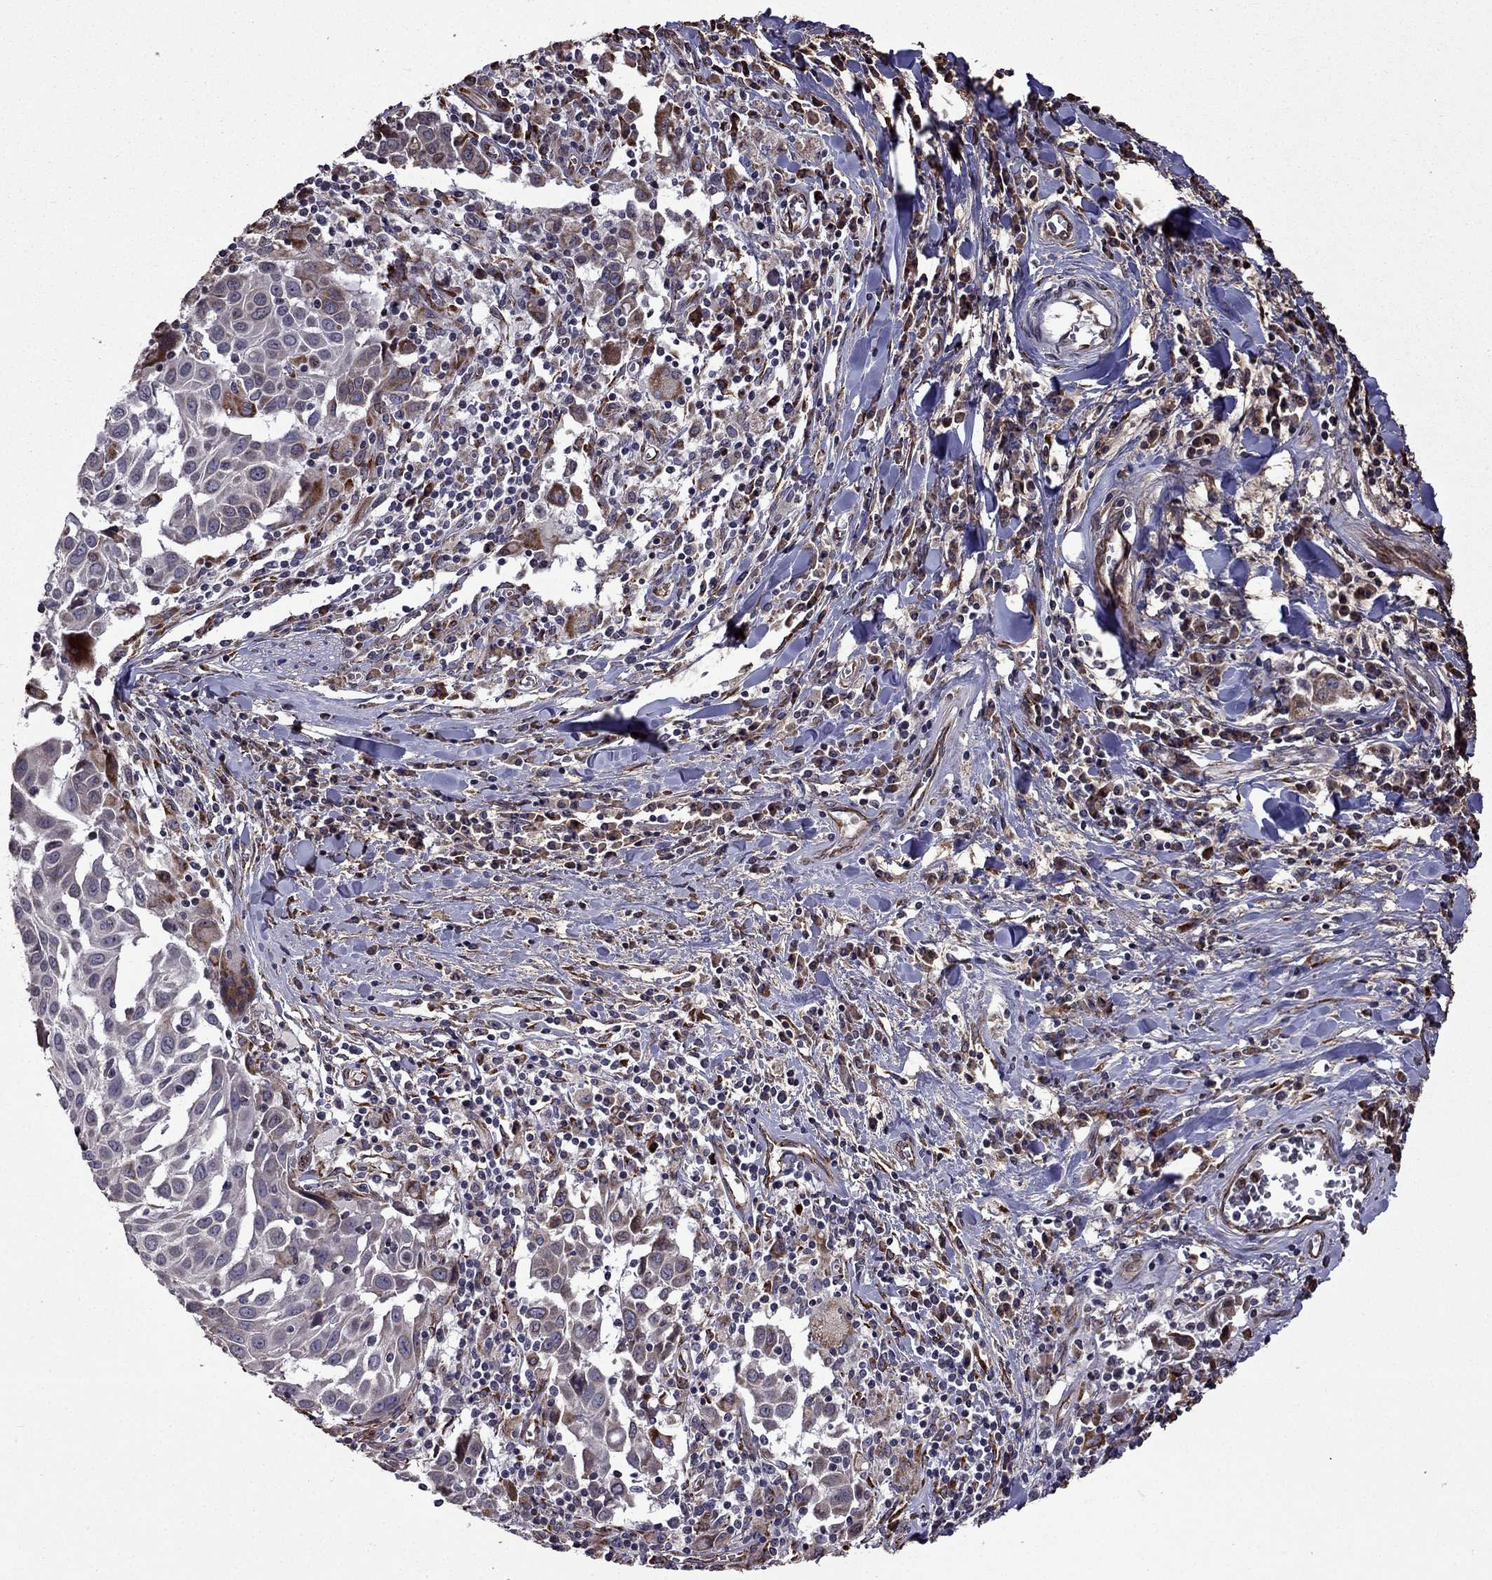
{"staining": {"intensity": "negative", "quantity": "none", "location": "none"}, "tissue": "lung cancer", "cell_type": "Tumor cells", "image_type": "cancer", "snomed": [{"axis": "morphology", "description": "Squamous cell carcinoma, NOS"}, {"axis": "topography", "description": "Lung"}], "caption": "An immunohistochemistry (IHC) photomicrograph of lung squamous cell carcinoma is shown. There is no staining in tumor cells of lung squamous cell carcinoma. (DAB (3,3'-diaminobenzidine) immunohistochemistry (IHC), high magnification).", "gene": "IKBIP", "patient": {"sex": "male", "age": 57}}